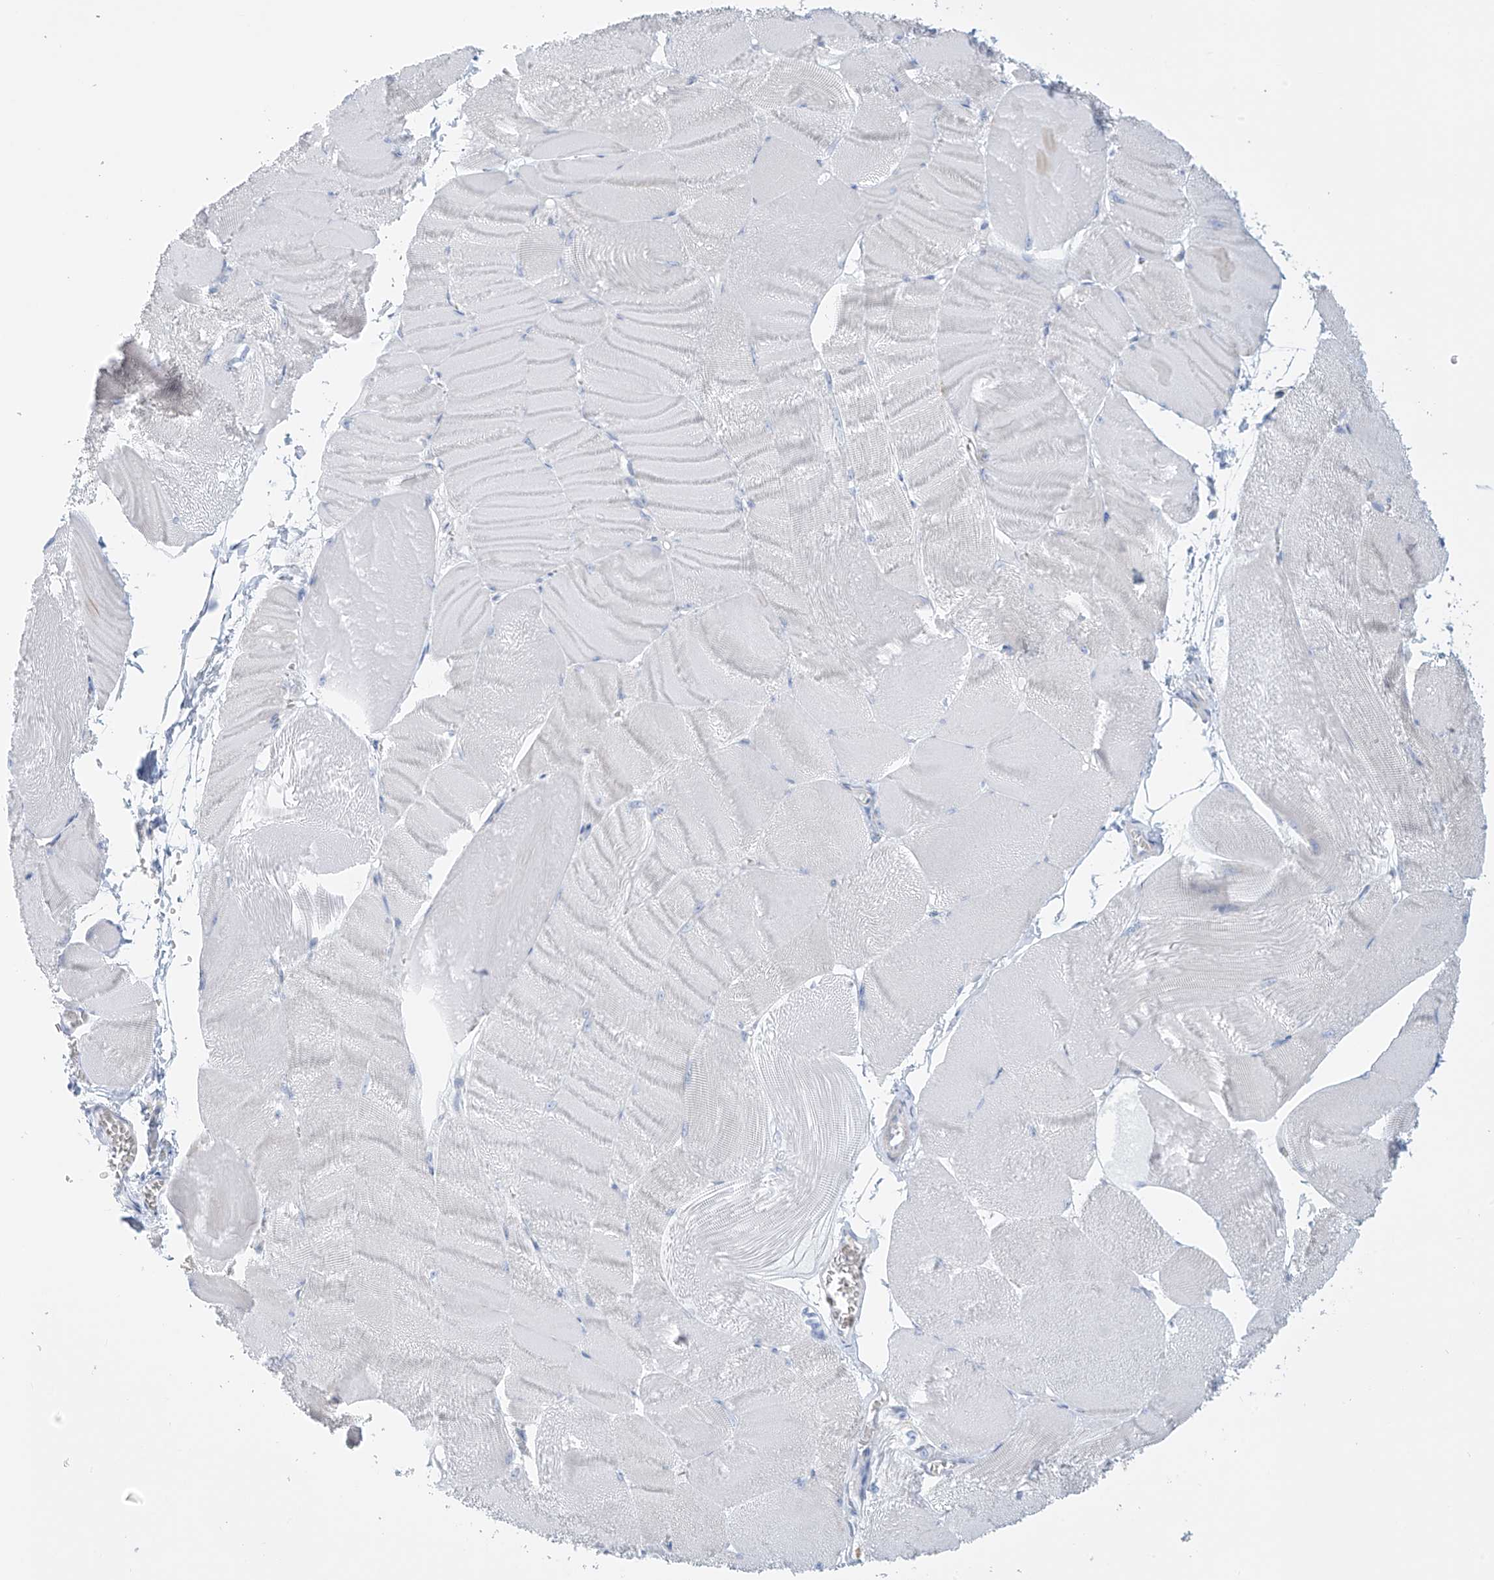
{"staining": {"intensity": "negative", "quantity": "none", "location": "none"}, "tissue": "skeletal muscle", "cell_type": "Myocytes", "image_type": "normal", "snomed": [{"axis": "morphology", "description": "Normal tissue, NOS"}, {"axis": "morphology", "description": "Basal cell carcinoma"}, {"axis": "topography", "description": "Skeletal muscle"}], "caption": "Myocytes show no significant positivity in benign skeletal muscle. (Brightfield microscopy of DAB IHC at high magnification).", "gene": "FABP2", "patient": {"sex": "female", "age": 64}}